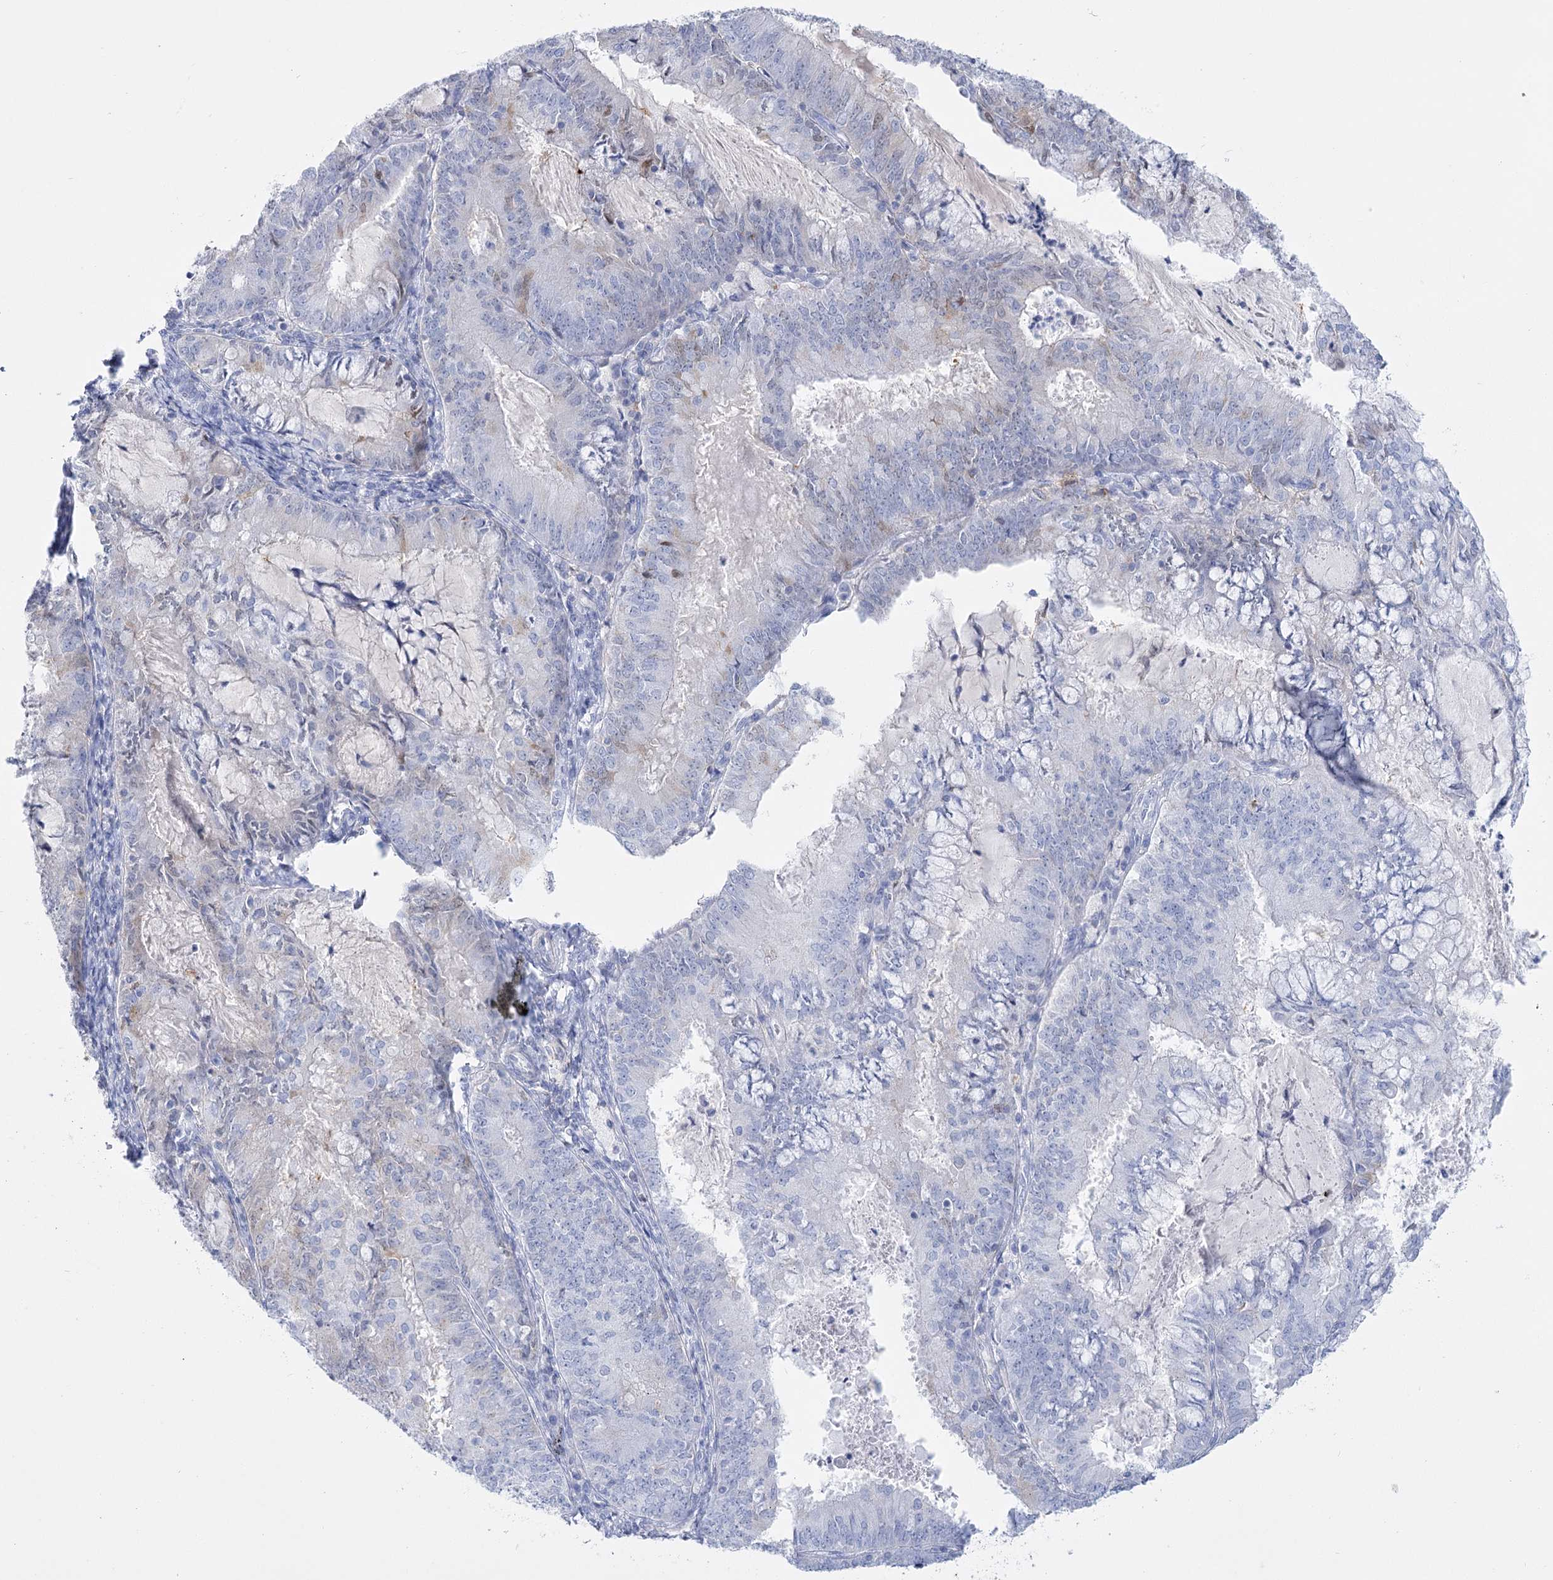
{"staining": {"intensity": "negative", "quantity": "none", "location": "none"}, "tissue": "endometrial cancer", "cell_type": "Tumor cells", "image_type": "cancer", "snomed": [{"axis": "morphology", "description": "Adenocarcinoma, NOS"}, {"axis": "topography", "description": "Endometrium"}], "caption": "A histopathology image of human adenocarcinoma (endometrial) is negative for staining in tumor cells.", "gene": "PCDHA1", "patient": {"sex": "female", "age": 57}}